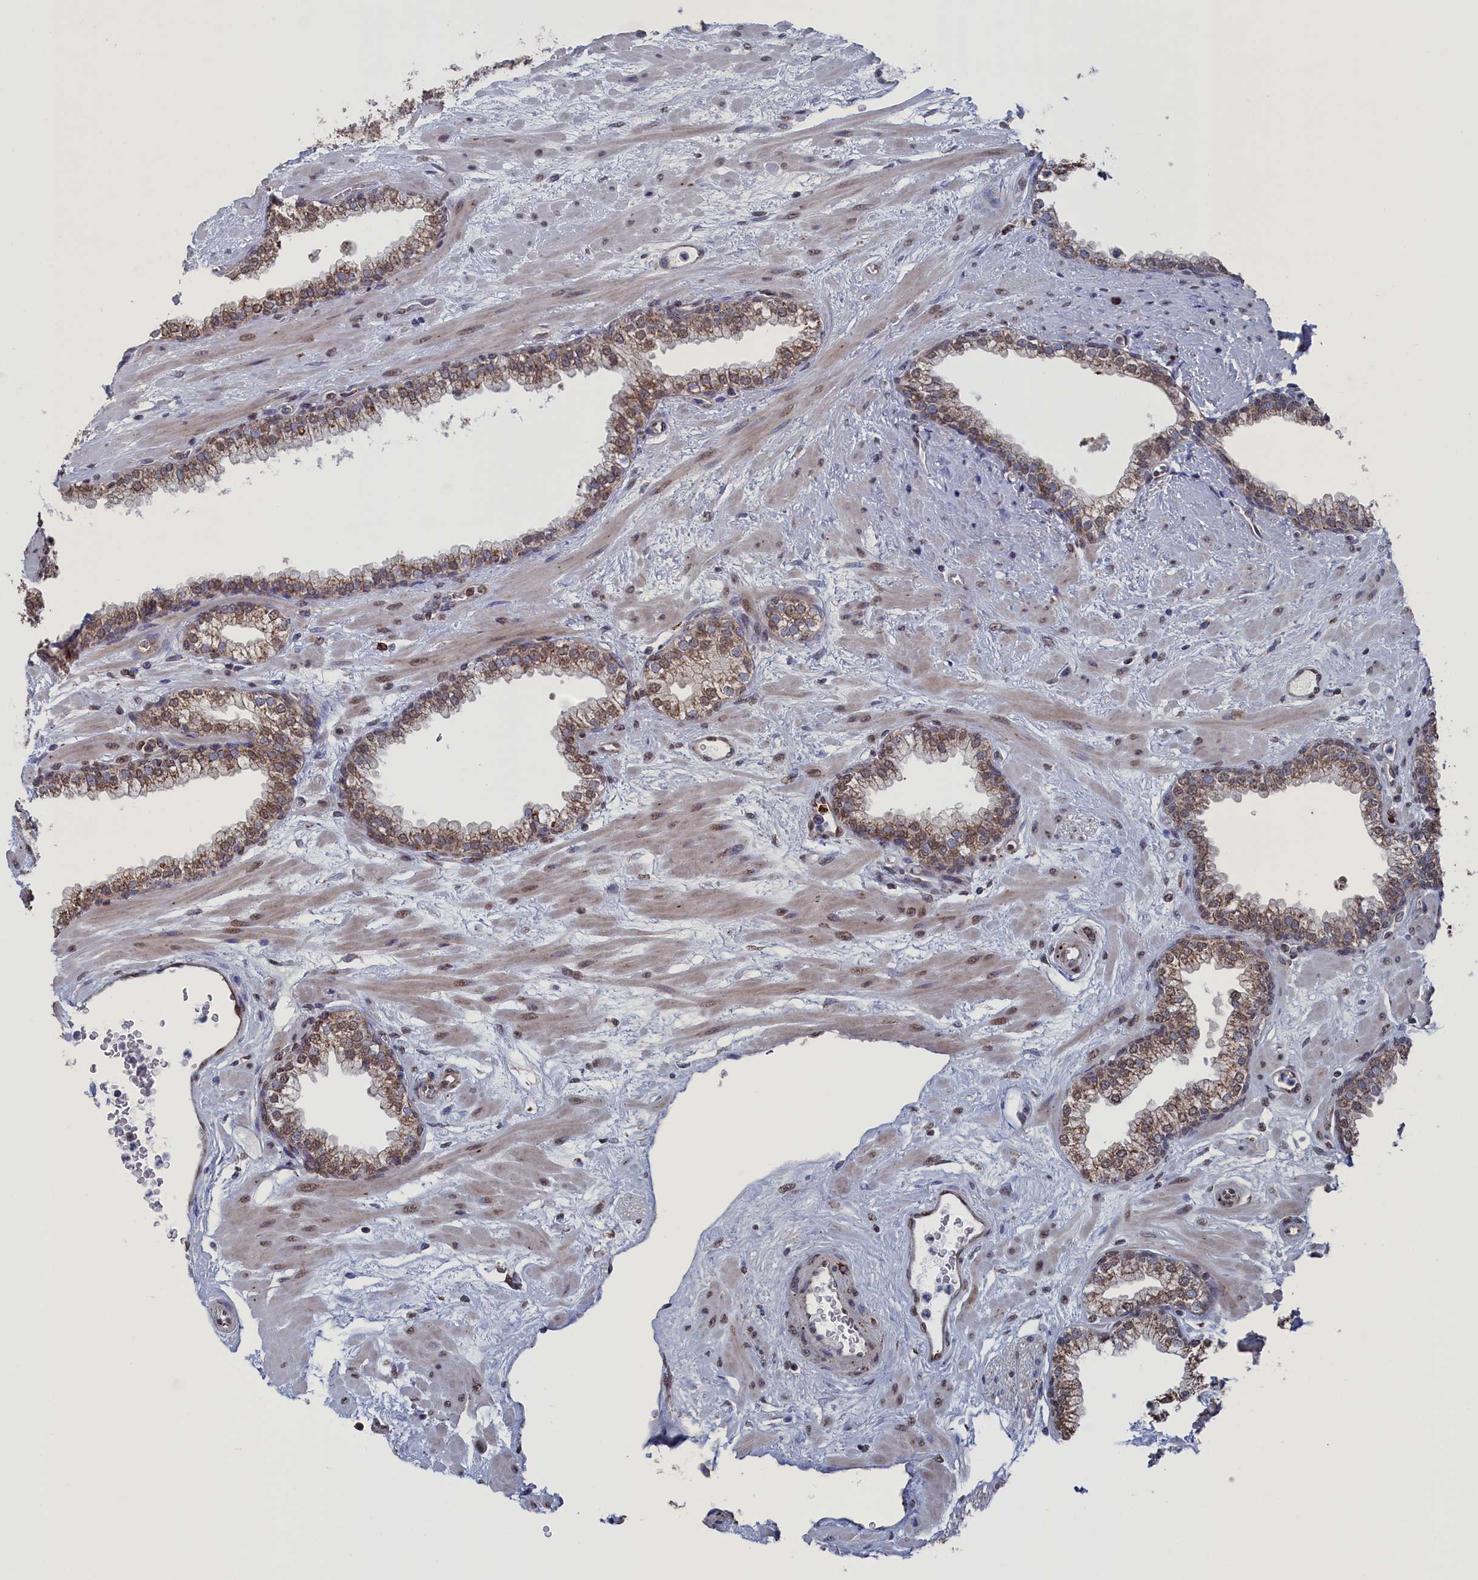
{"staining": {"intensity": "moderate", "quantity": ">75%", "location": "cytoplasmic/membranous,nuclear"}, "tissue": "prostate", "cell_type": "Glandular cells", "image_type": "normal", "snomed": [{"axis": "morphology", "description": "Normal tissue, NOS"}, {"axis": "morphology", "description": "Urothelial carcinoma, Low grade"}, {"axis": "topography", "description": "Urinary bladder"}, {"axis": "topography", "description": "Prostate"}], "caption": "IHC of unremarkable human prostate reveals medium levels of moderate cytoplasmic/membranous,nuclear staining in about >75% of glandular cells.", "gene": "SMG9", "patient": {"sex": "male", "age": 60}}